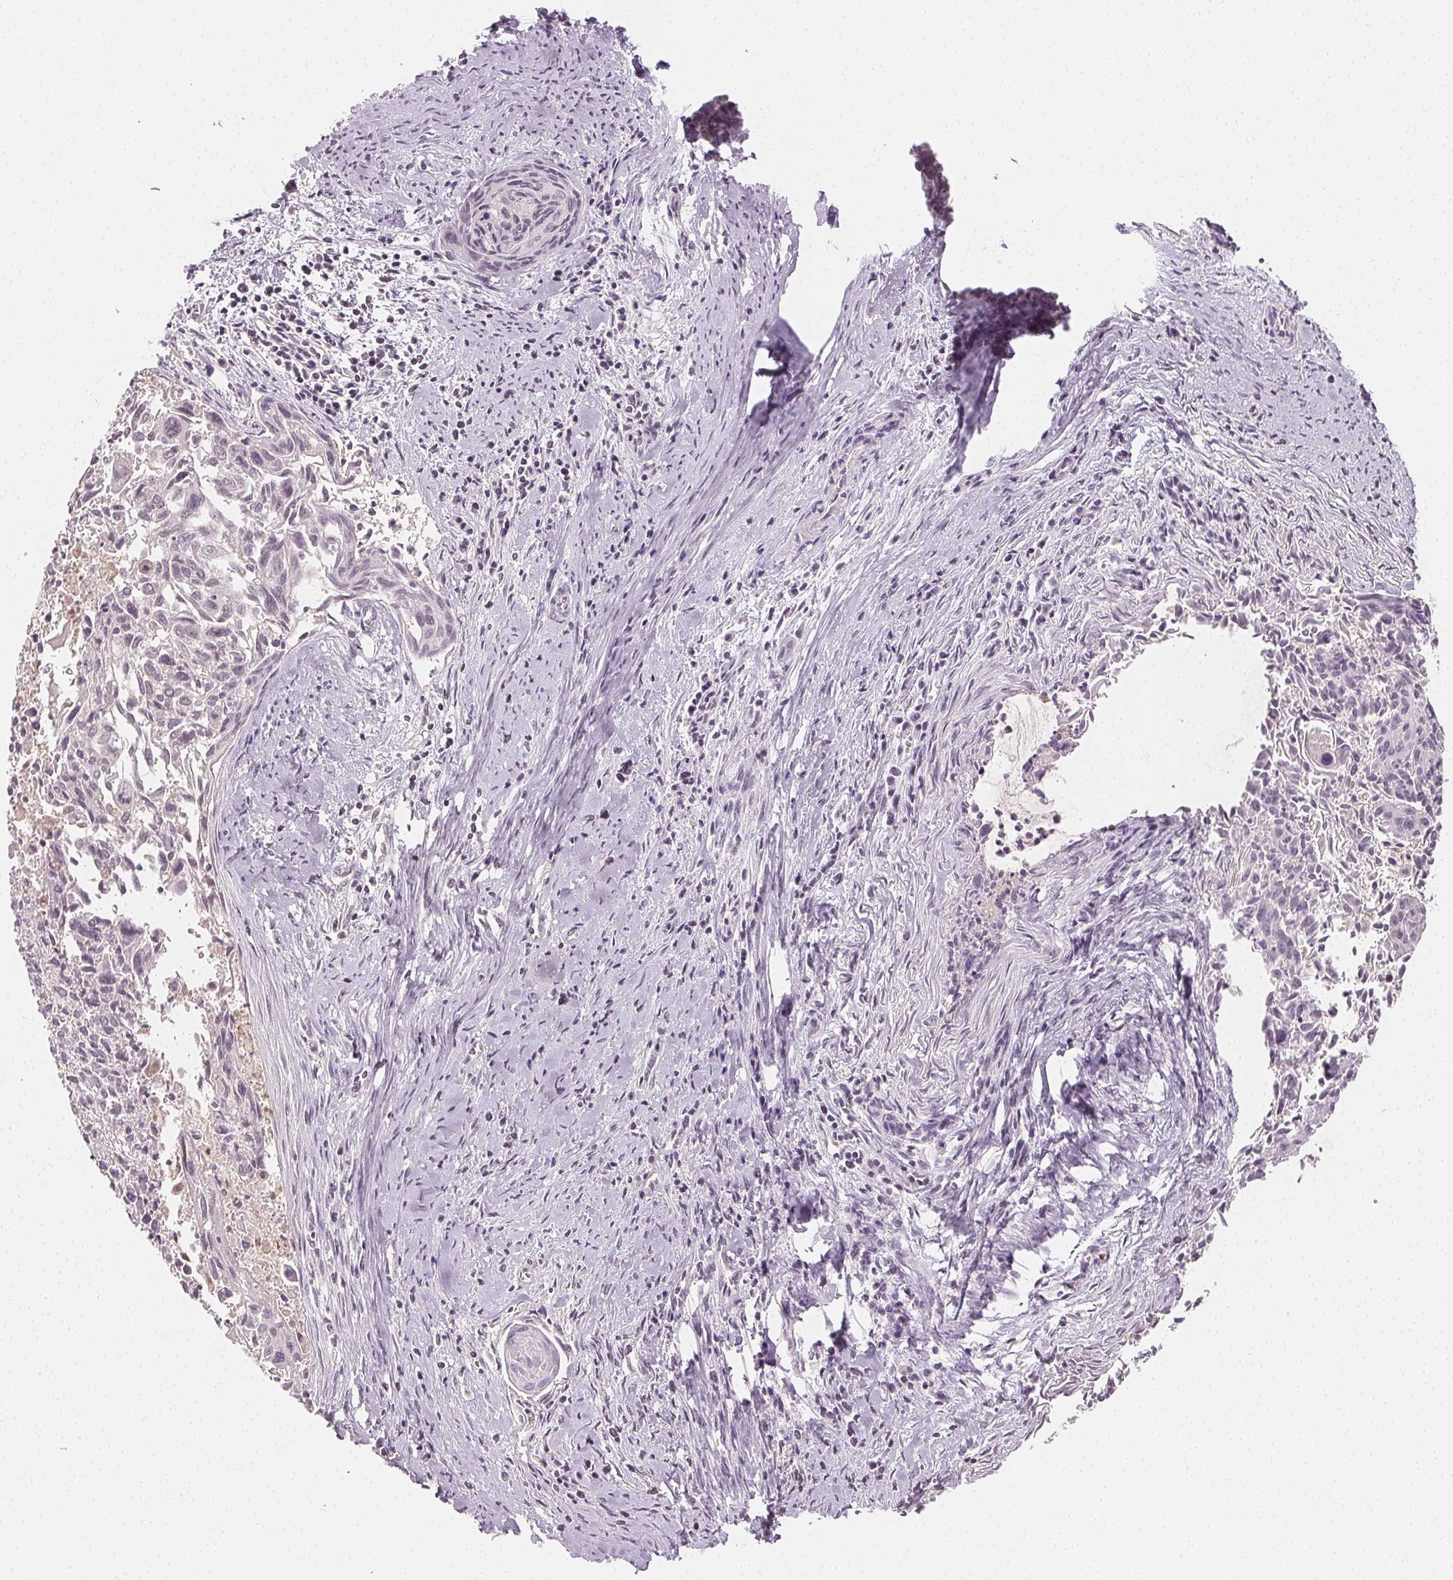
{"staining": {"intensity": "negative", "quantity": "none", "location": "none"}, "tissue": "cervical cancer", "cell_type": "Tumor cells", "image_type": "cancer", "snomed": [{"axis": "morphology", "description": "Squamous cell carcinoma, NOS"}, {"axis": "topography", "description": "Cervix"}], "caption": "A histopathology image of human cervical squamous cell carcinoma is negative for staining in tumor cells.", "gene": "AFM", "patient": {"sex": "female", "age": 55}}